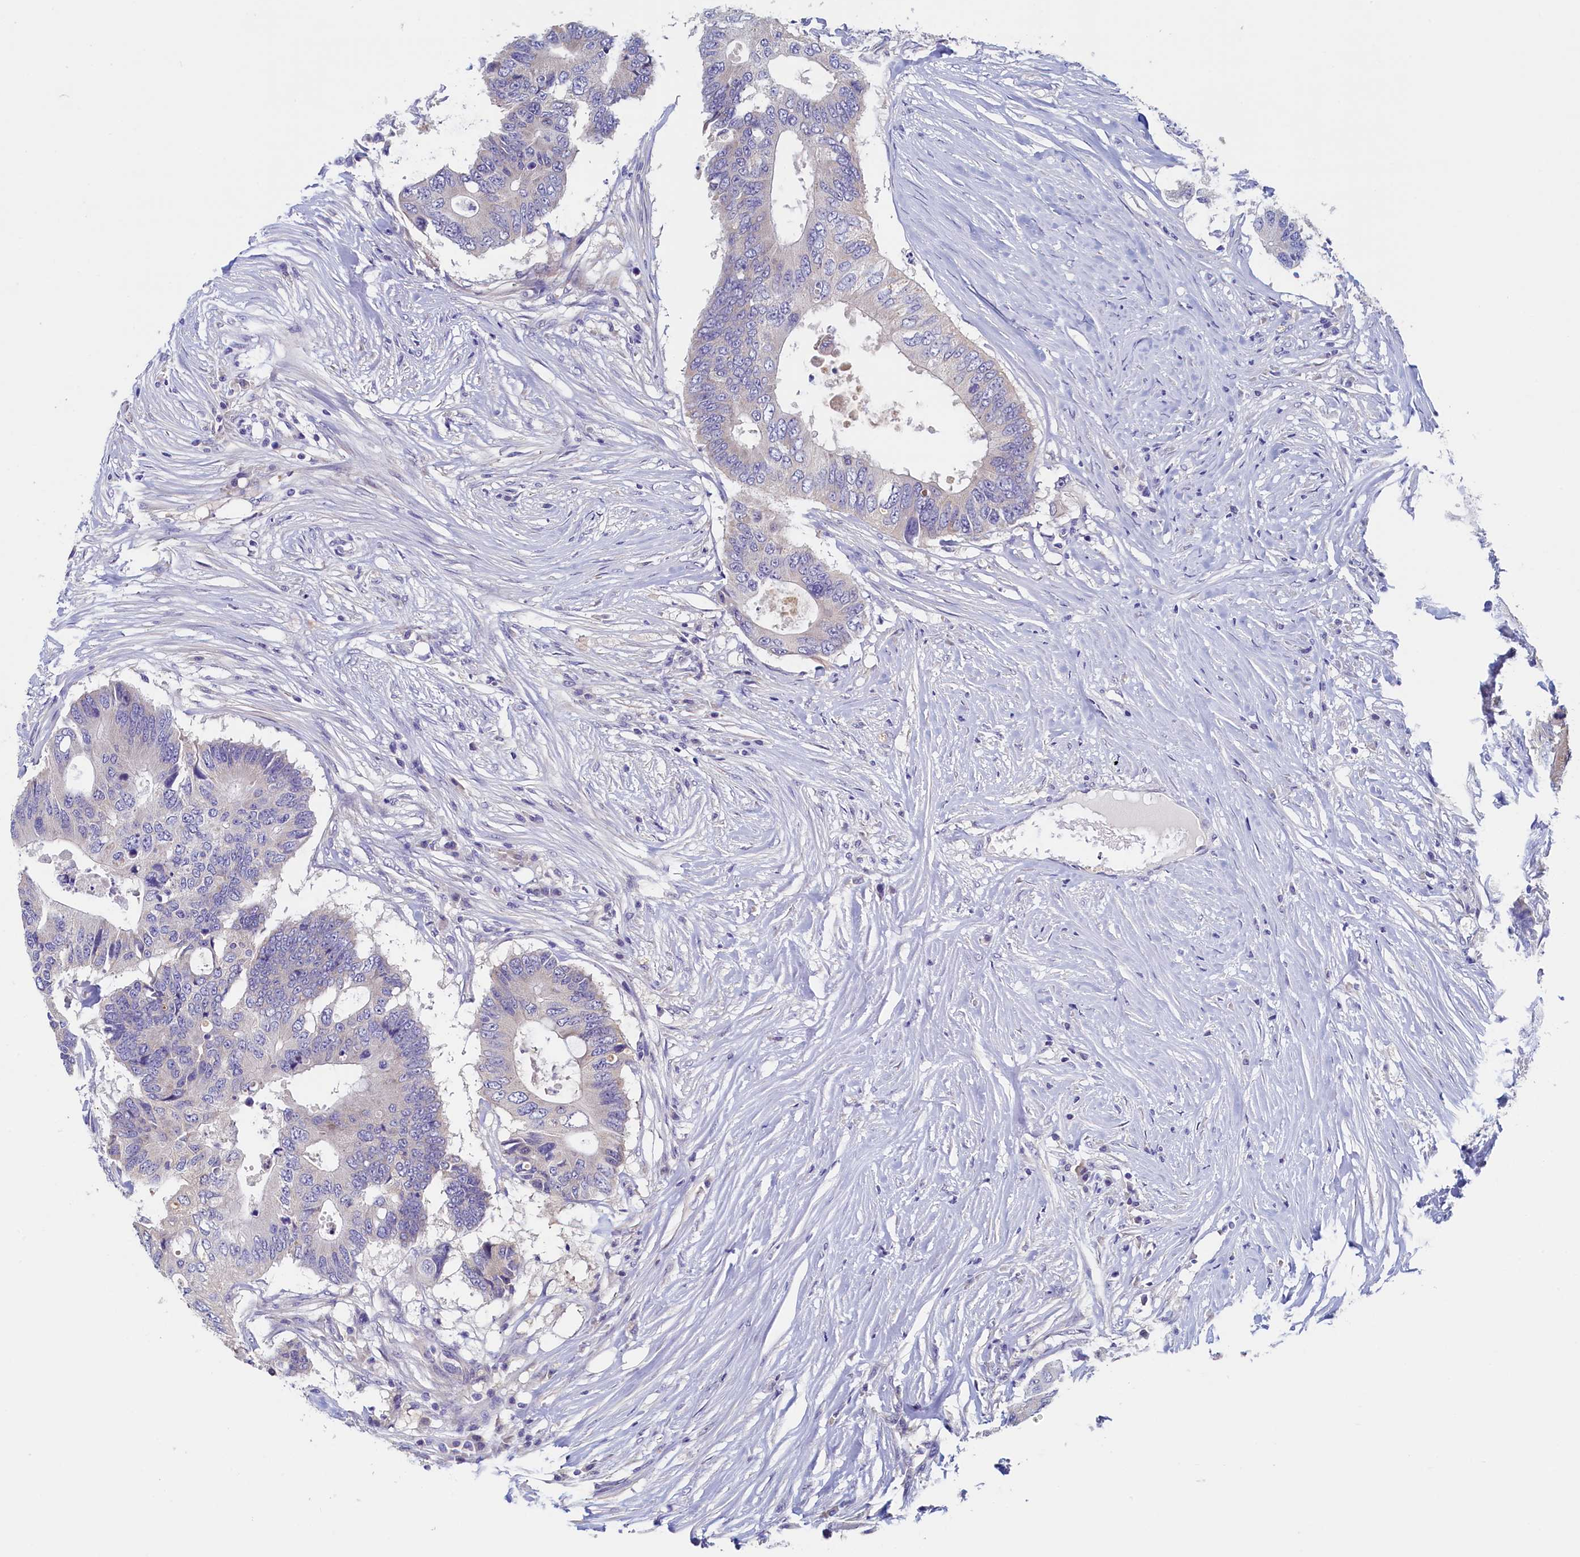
{"staining": {"intensity": "negative", "quantity": "none", "location": "none"}, "tissue": "colorectal cancer", "cell_type": "Tumor cells", "image_type": "cancer", "snomed": [{"axis": "morphology", "description": "Adenocarcinoma, NOS"}, {"axis": "topography", "description": "Colon"}], "caption": "This is an immunohistochemistry photomicrograph of colorectal adenocarcinoma. There is no expression in tumor cells.", "gene": "DTD1", "patient": {"sex": "male", "age": 71}}